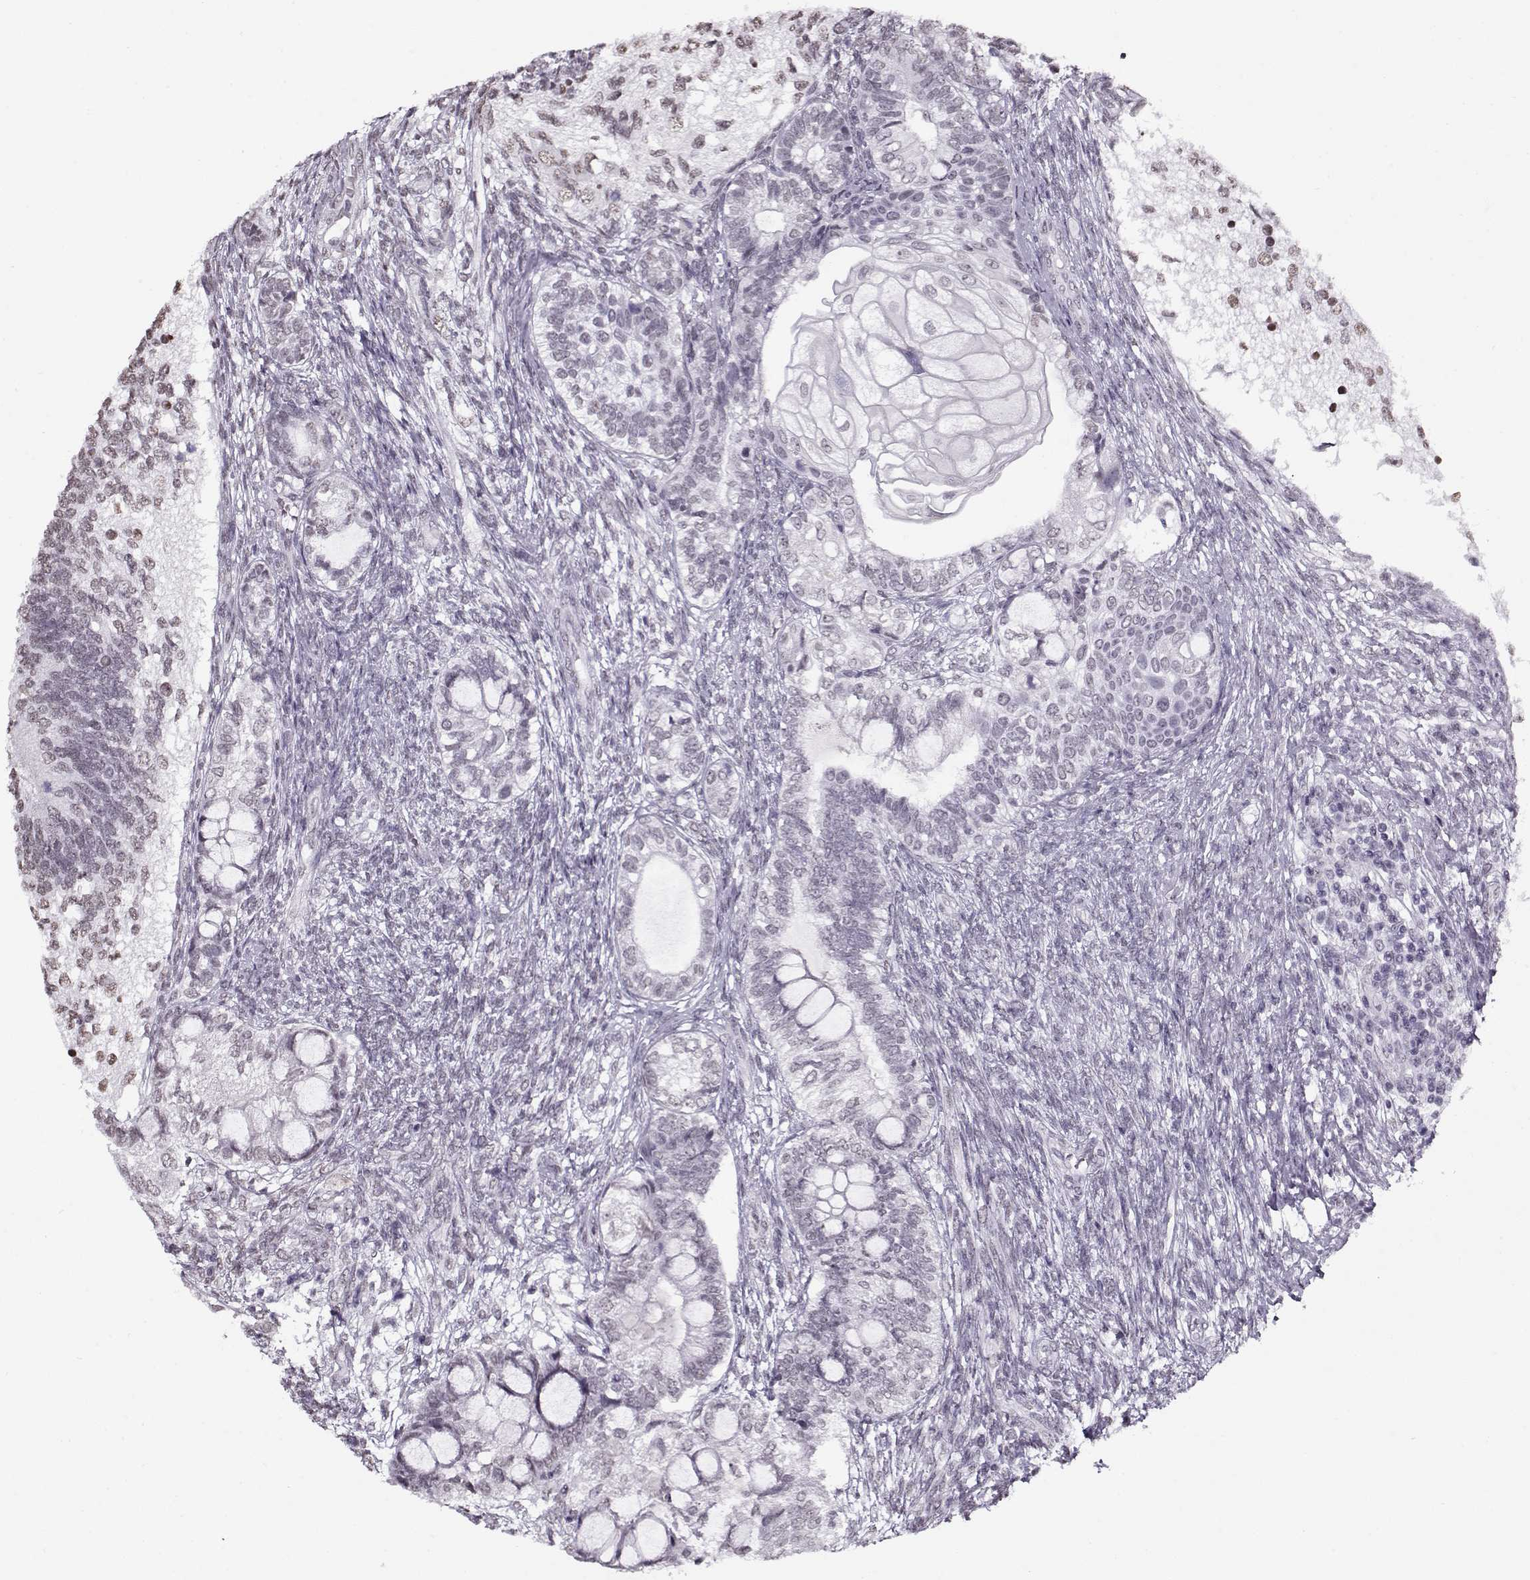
{"staining": {"intensity": "negative", "quantity": "none", "location": "none"}, "tissue": "testis cancer", "cell_type": "Tumor cells", "image_type": "cancer", "snomed": [{"axis": "morphology", "description": "Seminoma, NOS"}, {"axis": "morphology", "description": "Carcinoma, Embryonal, NOS"}, {"axis": "topography", "description": "Testis"}], "caption": "Immunohistochemical staining of embryonal carcinoma (testis) demonstrates no significant positivity in tumor cells.", "gene": "PRMT8", "patient": {"sex": "male", "age": 41}}